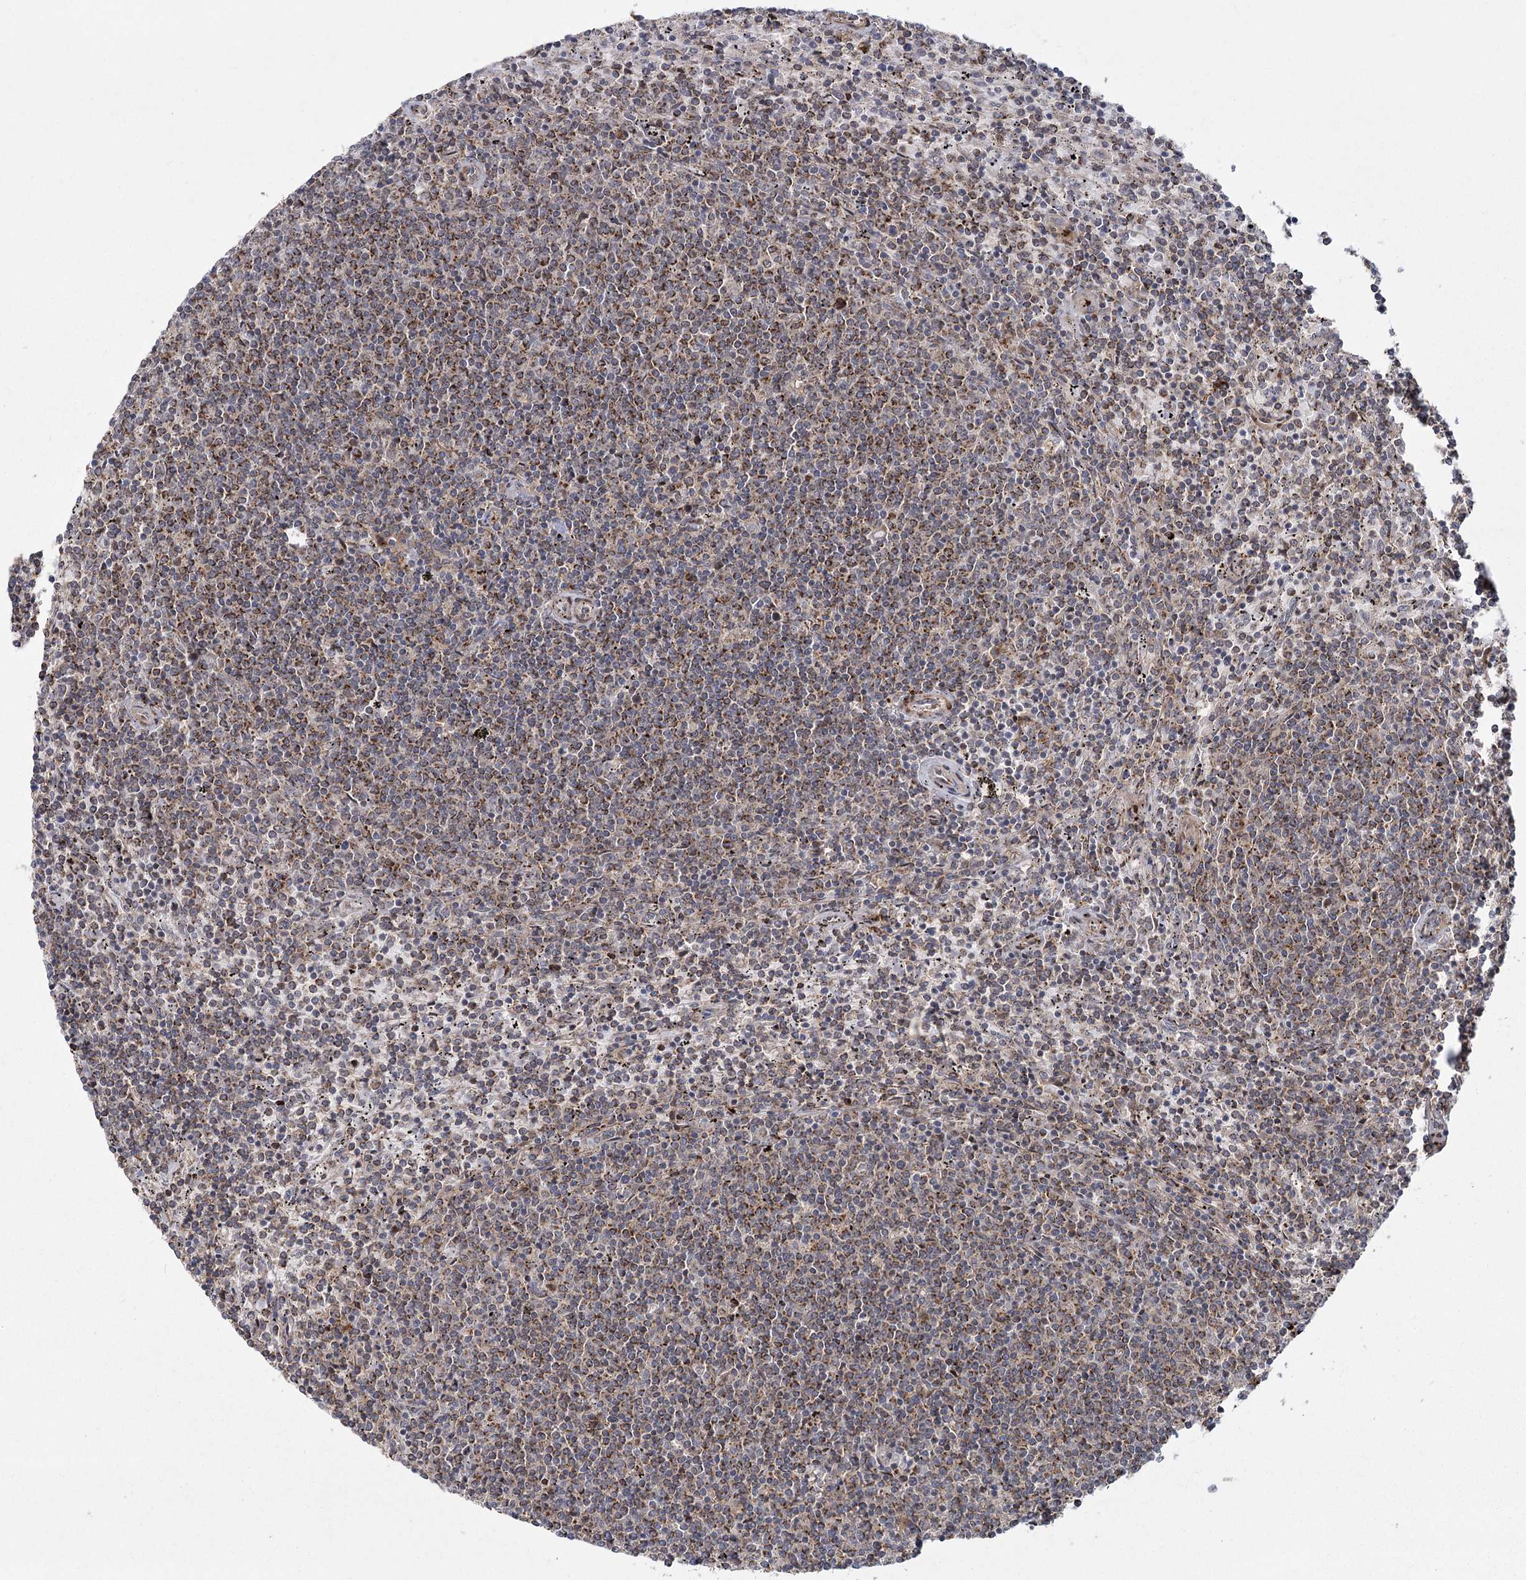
{"staining": {"intensity": "moderate", "quantity": "25%-75%", "location": "cytoplasmic/membranous"}, "tissue": "lymphoma", "cell_type": "Tumor cells", "image_type": "cancer", "snomed": [{"axis": "morphology", "description": "Malignant lymphoma, non-Hodgkin's type, Low grade"}, {"axis": "topography", "description": "Spleen"}], "caption": "IHC of human lymphoma displays medium levels of moderate cytoplasmic/membranous positivity in about 25%-75% of tumor cells.", "gene": "ZCCHC24", "patient": {"sex": "female", "age": 50}}